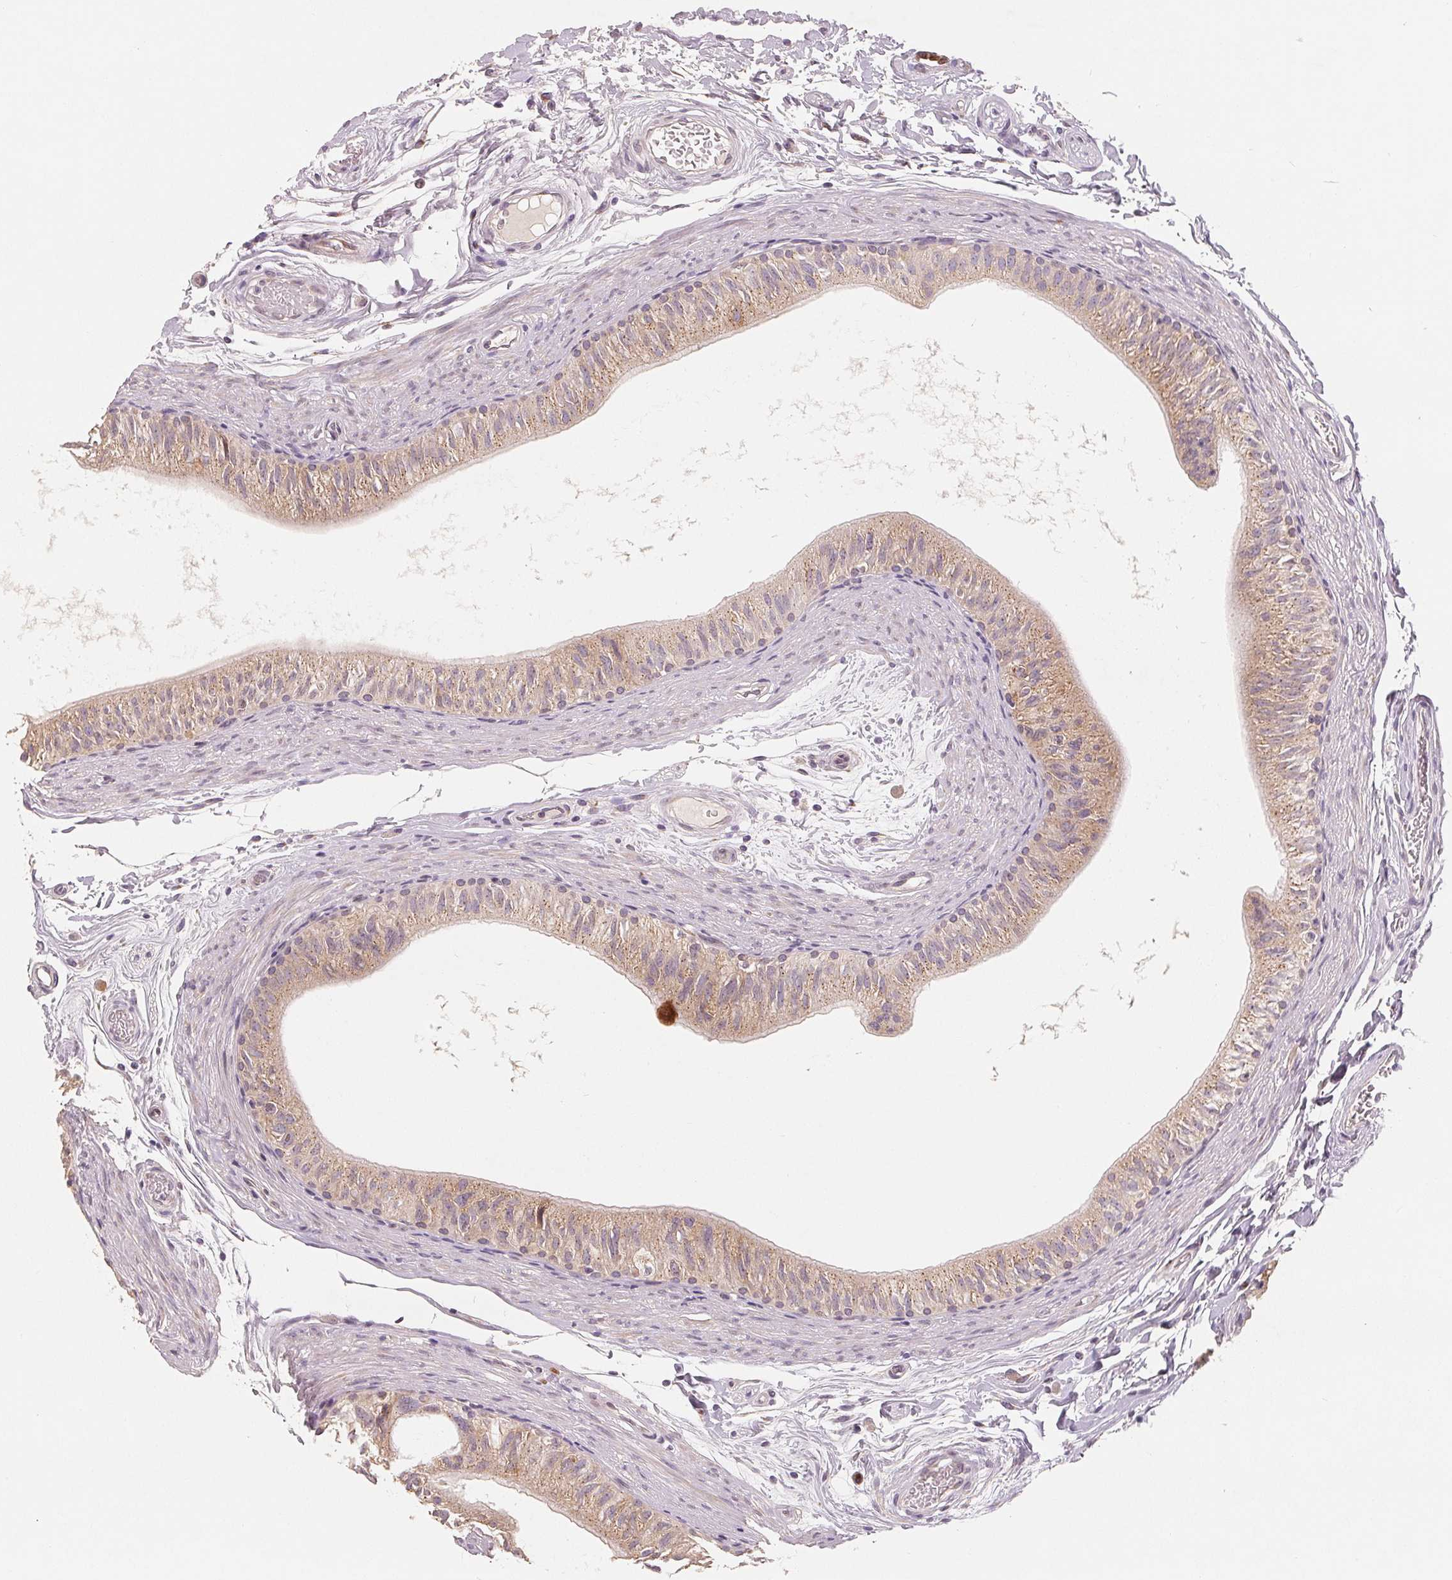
{"staining": {"intensity": "moderate", "quantity": "25%-75%", "location": "cytoplasmic/membranous"}, "tissue": "epididymis", "cell_type": "Glandular cells", "image_type": "normal", "snomed": [{"axis": "morphology", "description": "Normal tissue, NOS"}, {"axis": "topography", "description": "Epididymis"}], "caption": "Unremarkable epididymis reveals moderate cytoplasmic/membranous expression in approximately 25%-75% of glandular cells Immunohistochemistry (ihc) stains the protein of interest in brown and the nuclei are stained blue..", "gene": "TMSB15B", "patient": {"sex": "male", "age": 36}}